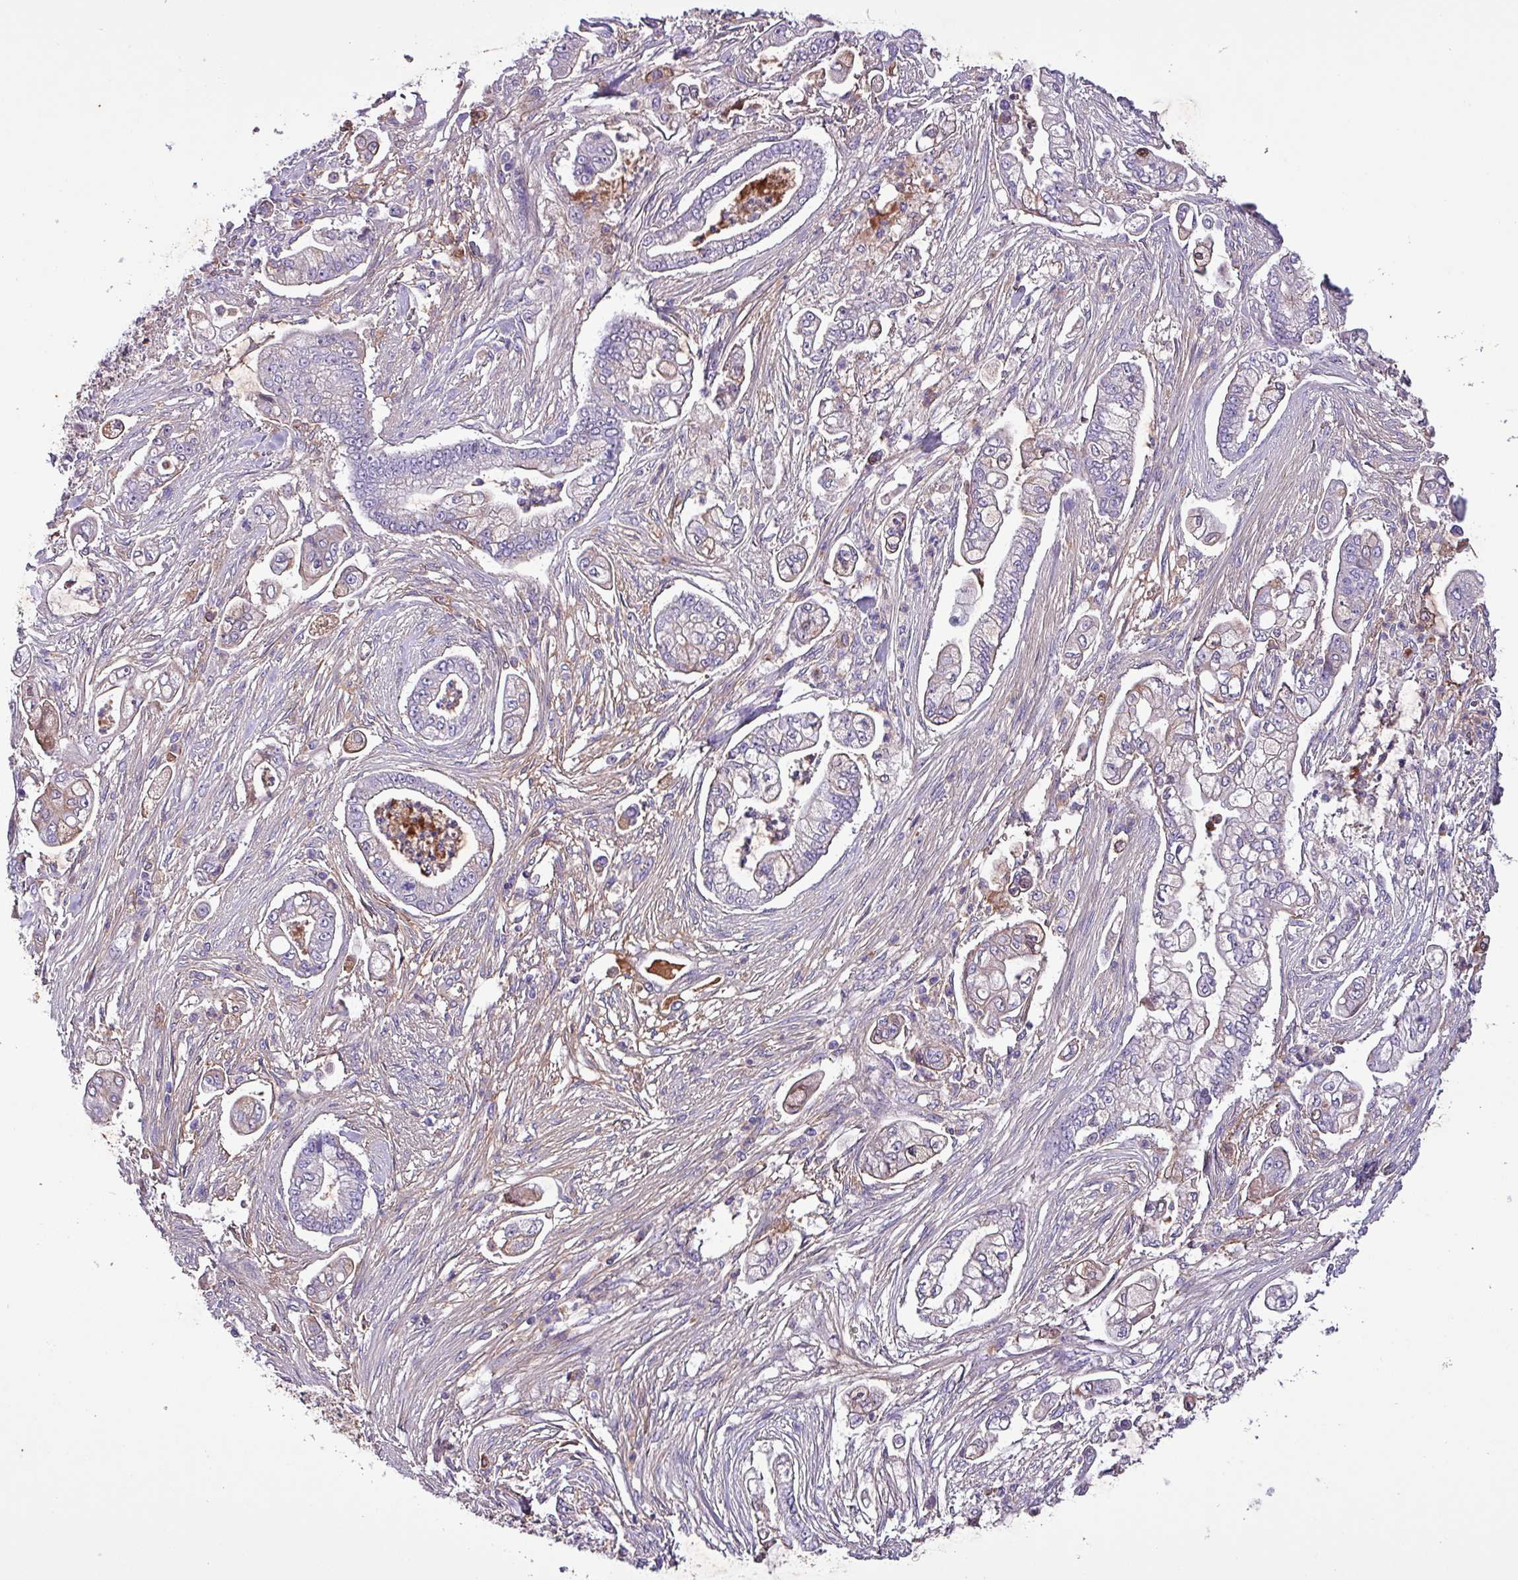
{"staining": {"intensity": "weak", "quantity": "<25%", "location": "cytoplasmic/membranous"}, "tissue": "pancreatic cancer", "cell_type": "Tumor cells", "image_type": "cancer", "snomed": [{"axis": "morphology", "description": "Adenocarcinoma, NOS"}, {"axis": "topography", "description": "Pancreas"}], "caption": "Histopathology image shows no significant protein expression in tumor cells of pancreatic cancer.", "gene": "HP", "patient": {"sex": "female", "age": 69}}